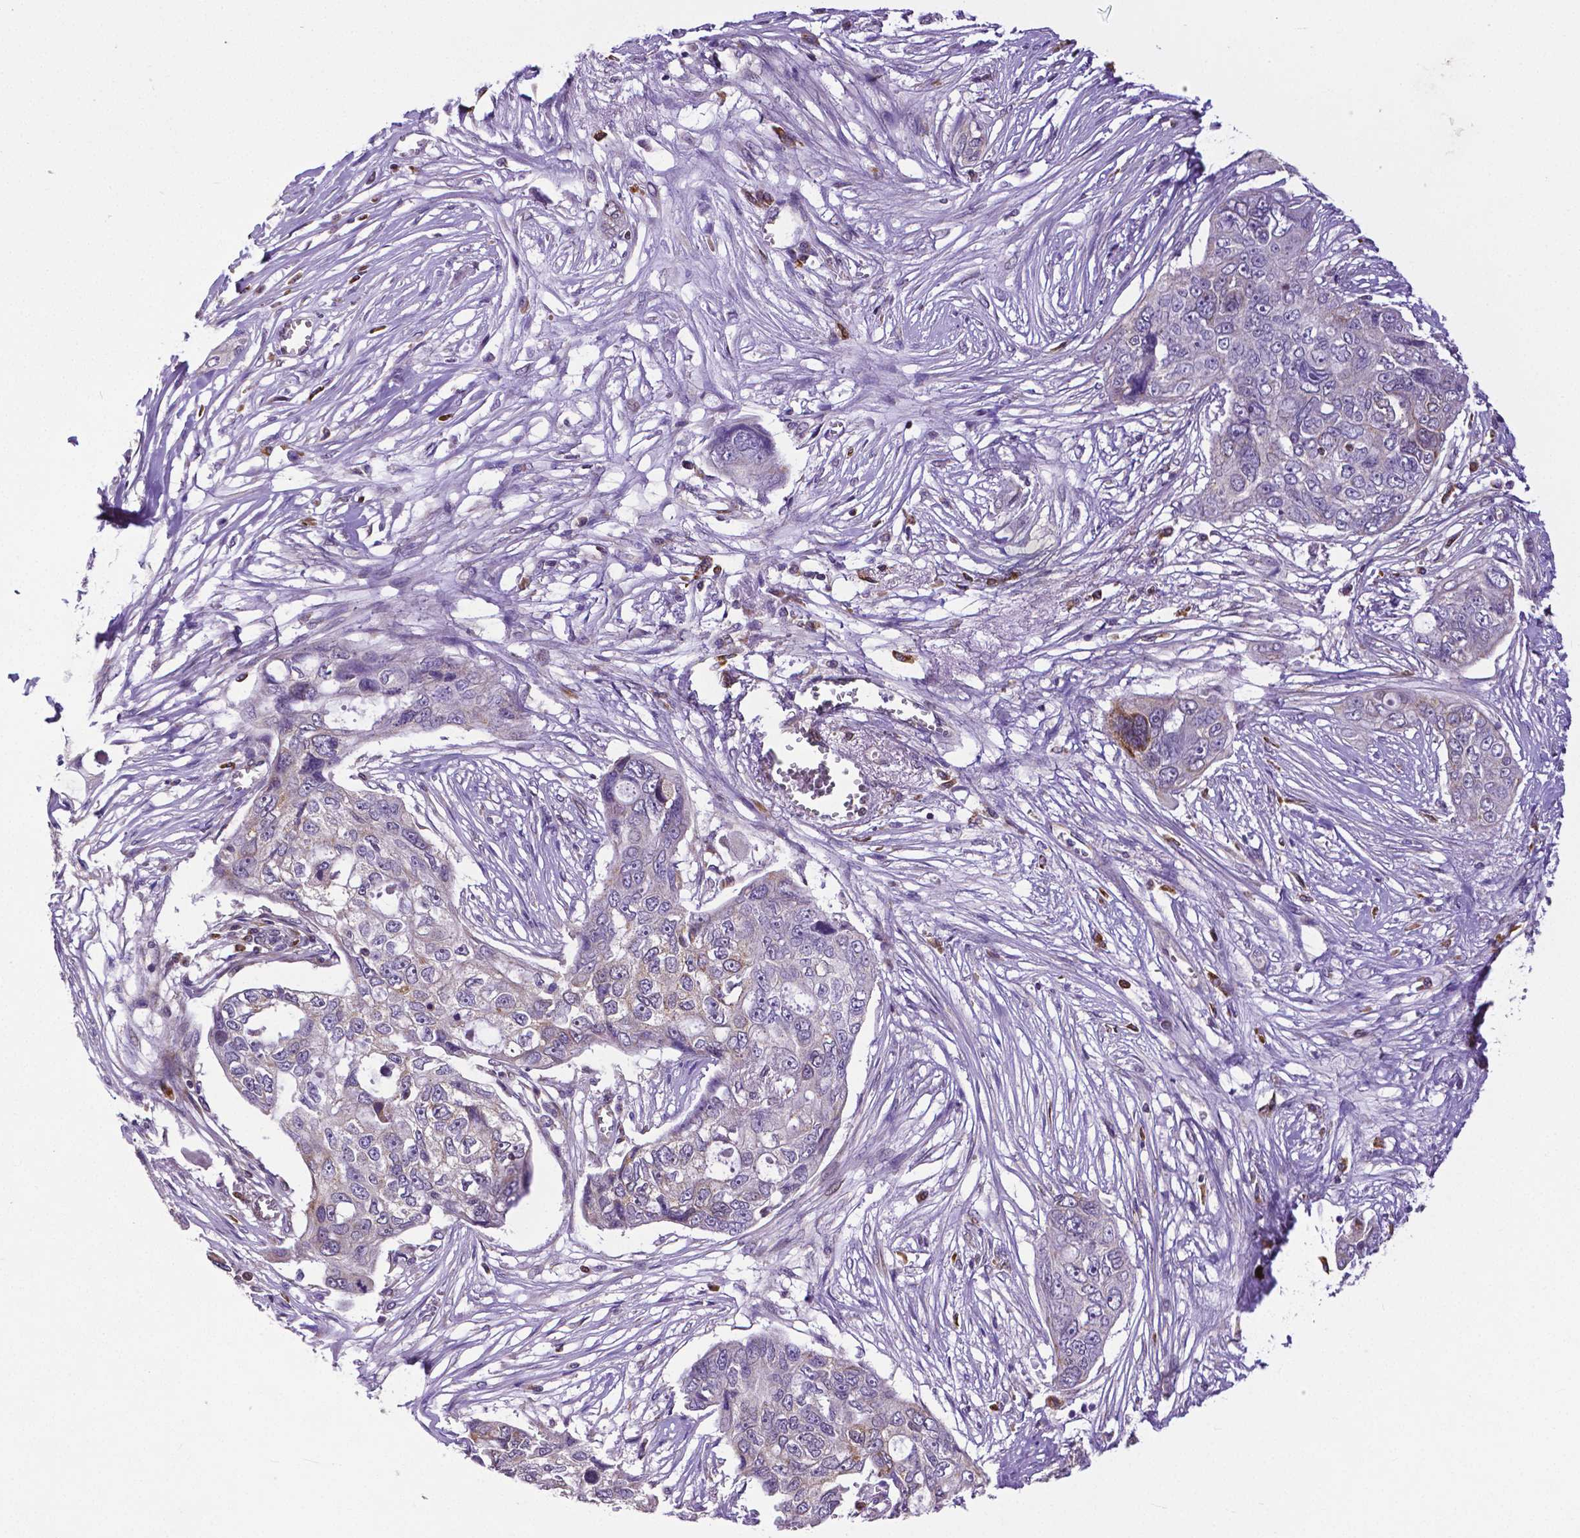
{"staining": {"intensity": "negative", "quantity": "none", "location": "none"}, "tissue": "ovarian cancer", "cell_type": "Tumor cells", "image_type": "cancer", "snomed": [{"axis": "morphology", "description": "Carcinoma, endometroid"}, {"axis": "topography", "description": "Ovary"}], "caption": "There is no significant staining in tumor cells of ovarian cancer (endometroid carcinoma).", "gene": "MCL1", "patient": {"sex": "female", "age": 70}}